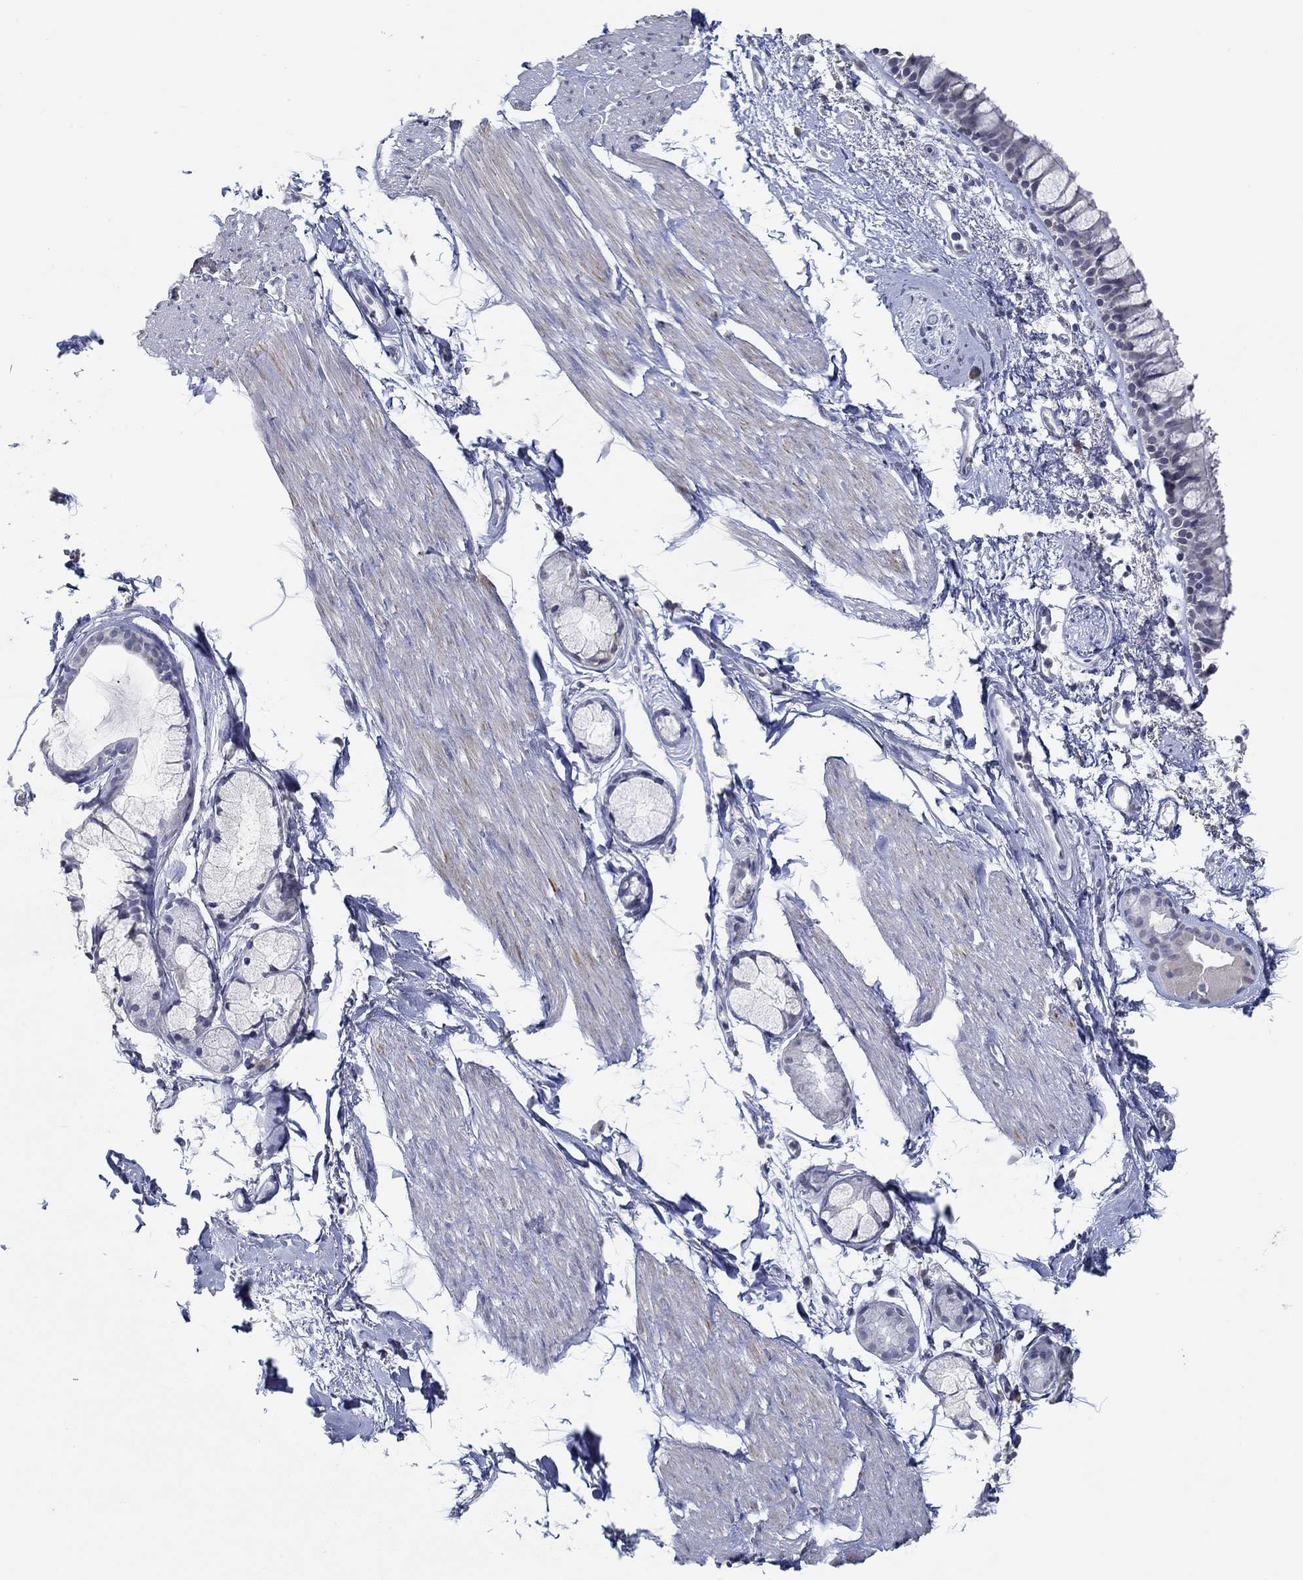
{"staining": {"intensity": "negative", "quantity": "none", "location": "none"}, "tissue": "bronchus", "cell_type": "Respiratory epithelial cells", "image_type": "normal", "snomed": [{"axis": "morphology", "description": "Normal tissue, NOS"}, {"axis": "topography", "description": "Cartilage tissue"}, {"axis": "topography", "description": "Bronchus"}], "caption": "This micrograph is of benign bronchus stained with IHC to label a protein in brown with the nuclei are counter-stained blue. There is no expression in respiratory epithelial cells.", "gene": "NUP155", "patient": {"sex": "male", "age": 66}}